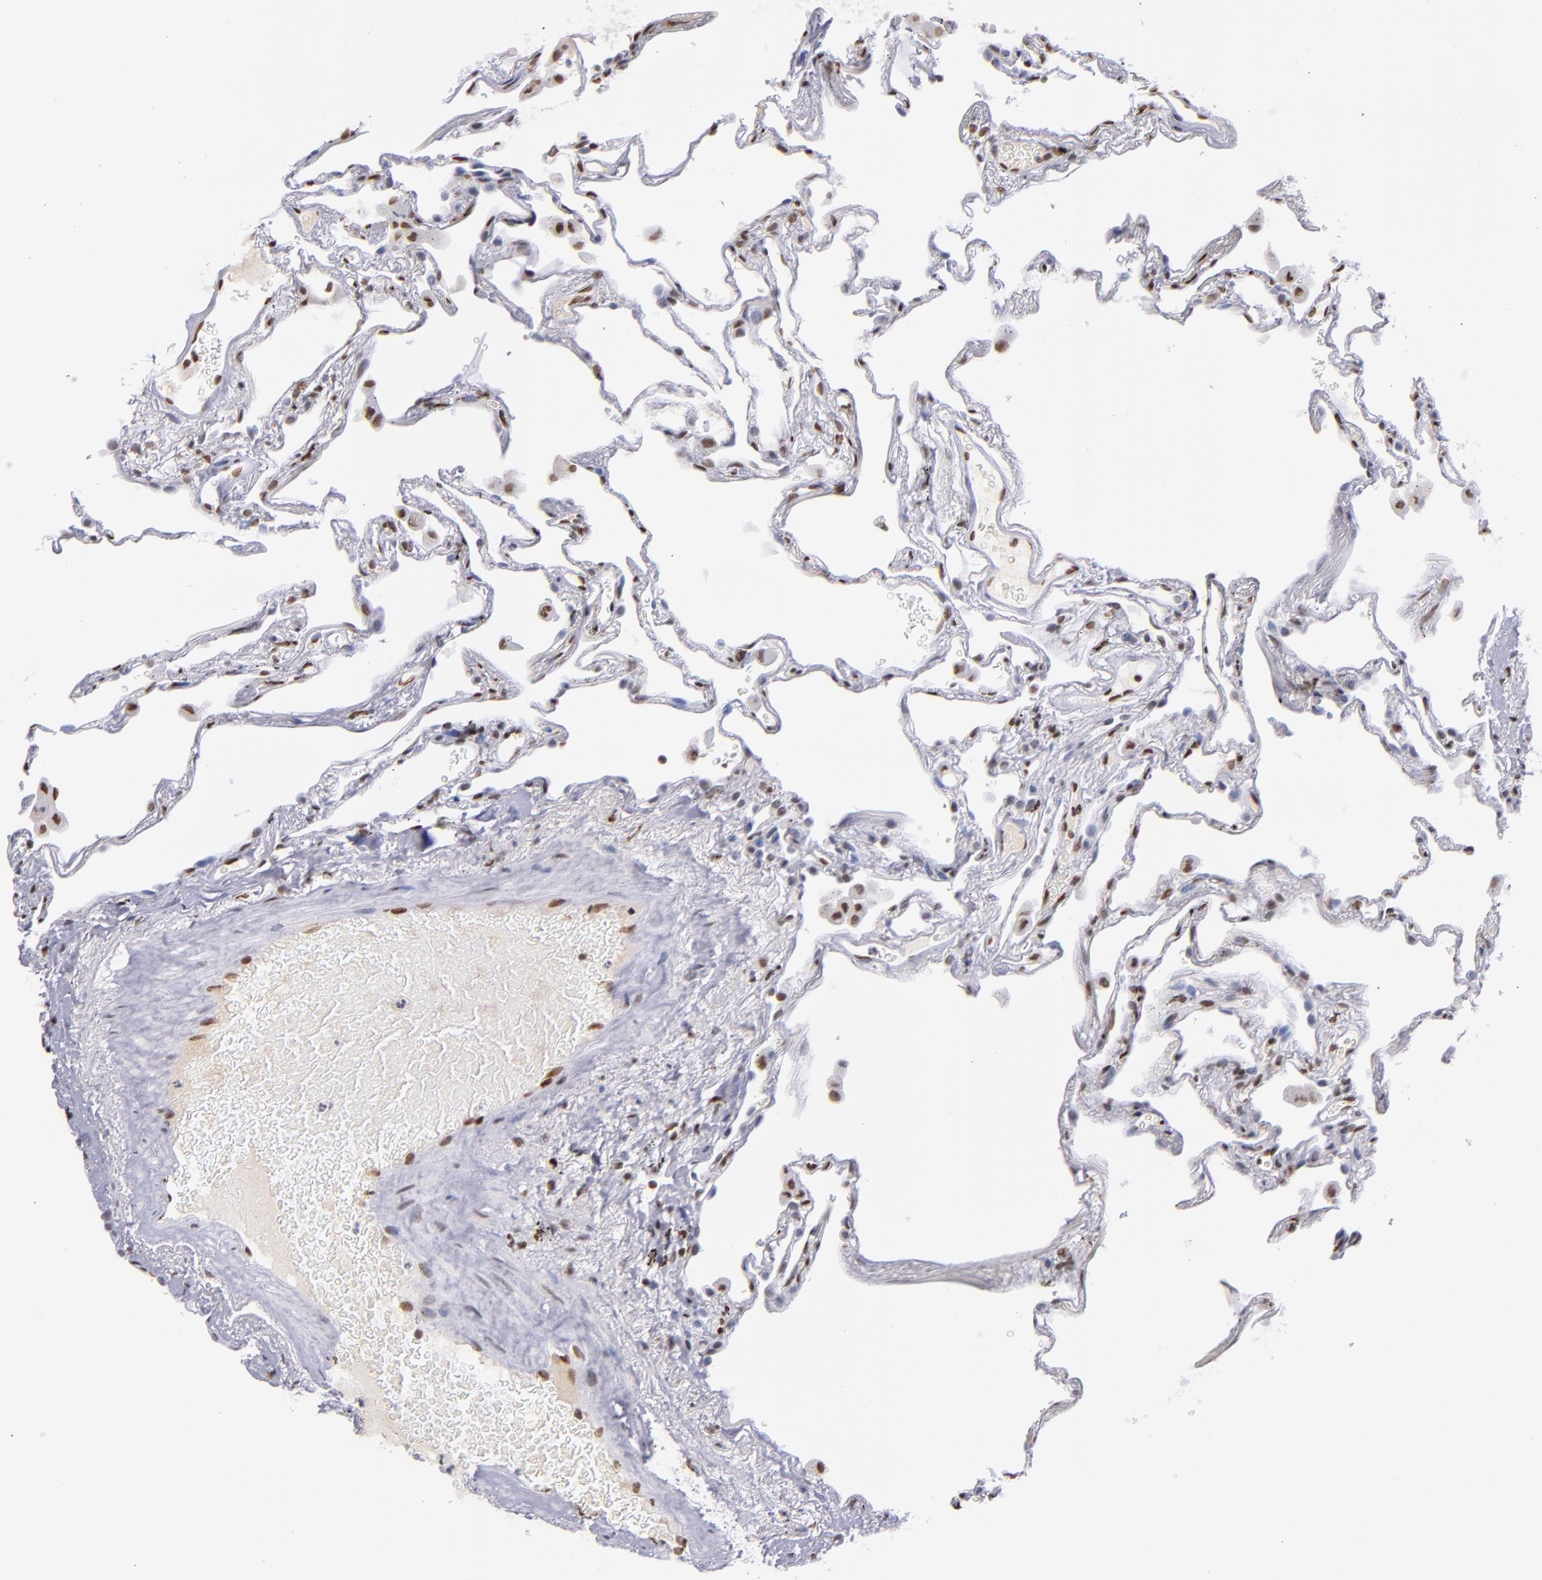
{"staining": {"intensity": "negative", "quantity": "none", "location": "none"}, "tissue": "lung", "cell_type": "Alveolar cells", "image_type": "normal", "snomed": [{"axis": "morphology", "description": "Normal tissue, NOS"}, {"axis": "morphology", "description": "Inflammation, NOS"}, {"axis": "topography", "description": "Lung"}], "caption": "Immunohistochemistry (IHC) histopathology image of benign lung stained for a protein (brown), which demonstrates no positivity in alveolar cells. (DAB IHC, high magnification).", "gene": "IFI16", "patient": {"sex": "male", "age": 69}}